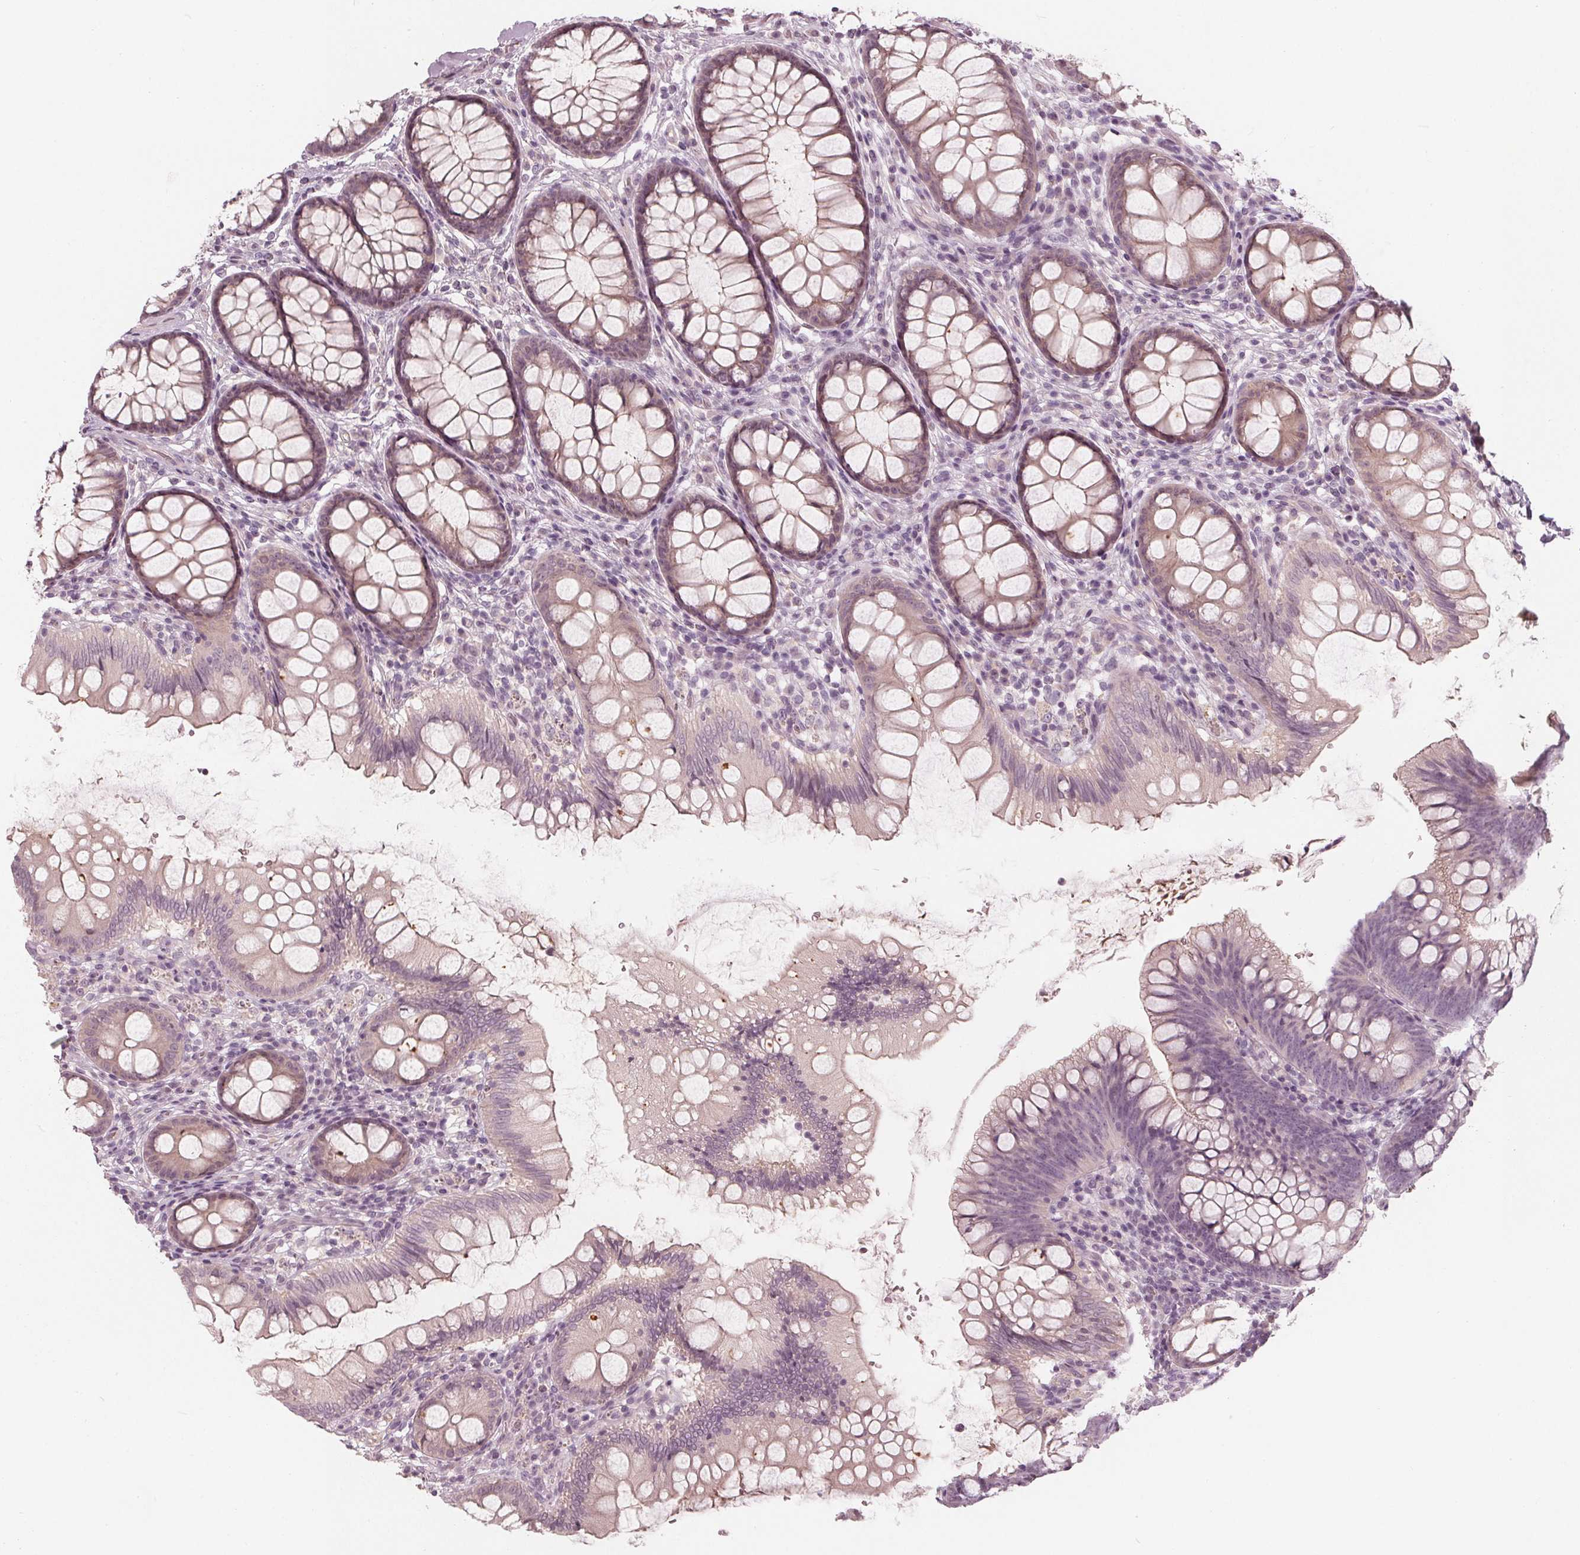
{"staining": {"intensity": "negative", "quantity": "none", "location": "none"}, "tissue": "colon", "cell_type": "Endothelial cells", "image_type": "normal", "snomed": [{"axis": "morphology", "description": "Normal tissue, NOS"}, {"axis": "morphology", "description": "Adenoma, NOS"}, {"axis": "topography", "description": "Soft tissue"}, {"axis": "topography", "description": "Colon"}], "caption": "IHC of normal human colon displays no positivity in endothelial cells. (DAB immunohistochemistry with hematoxylin counter stain).", "gene": "SAT2", "patient": {"sex": "male", "age": 47}}